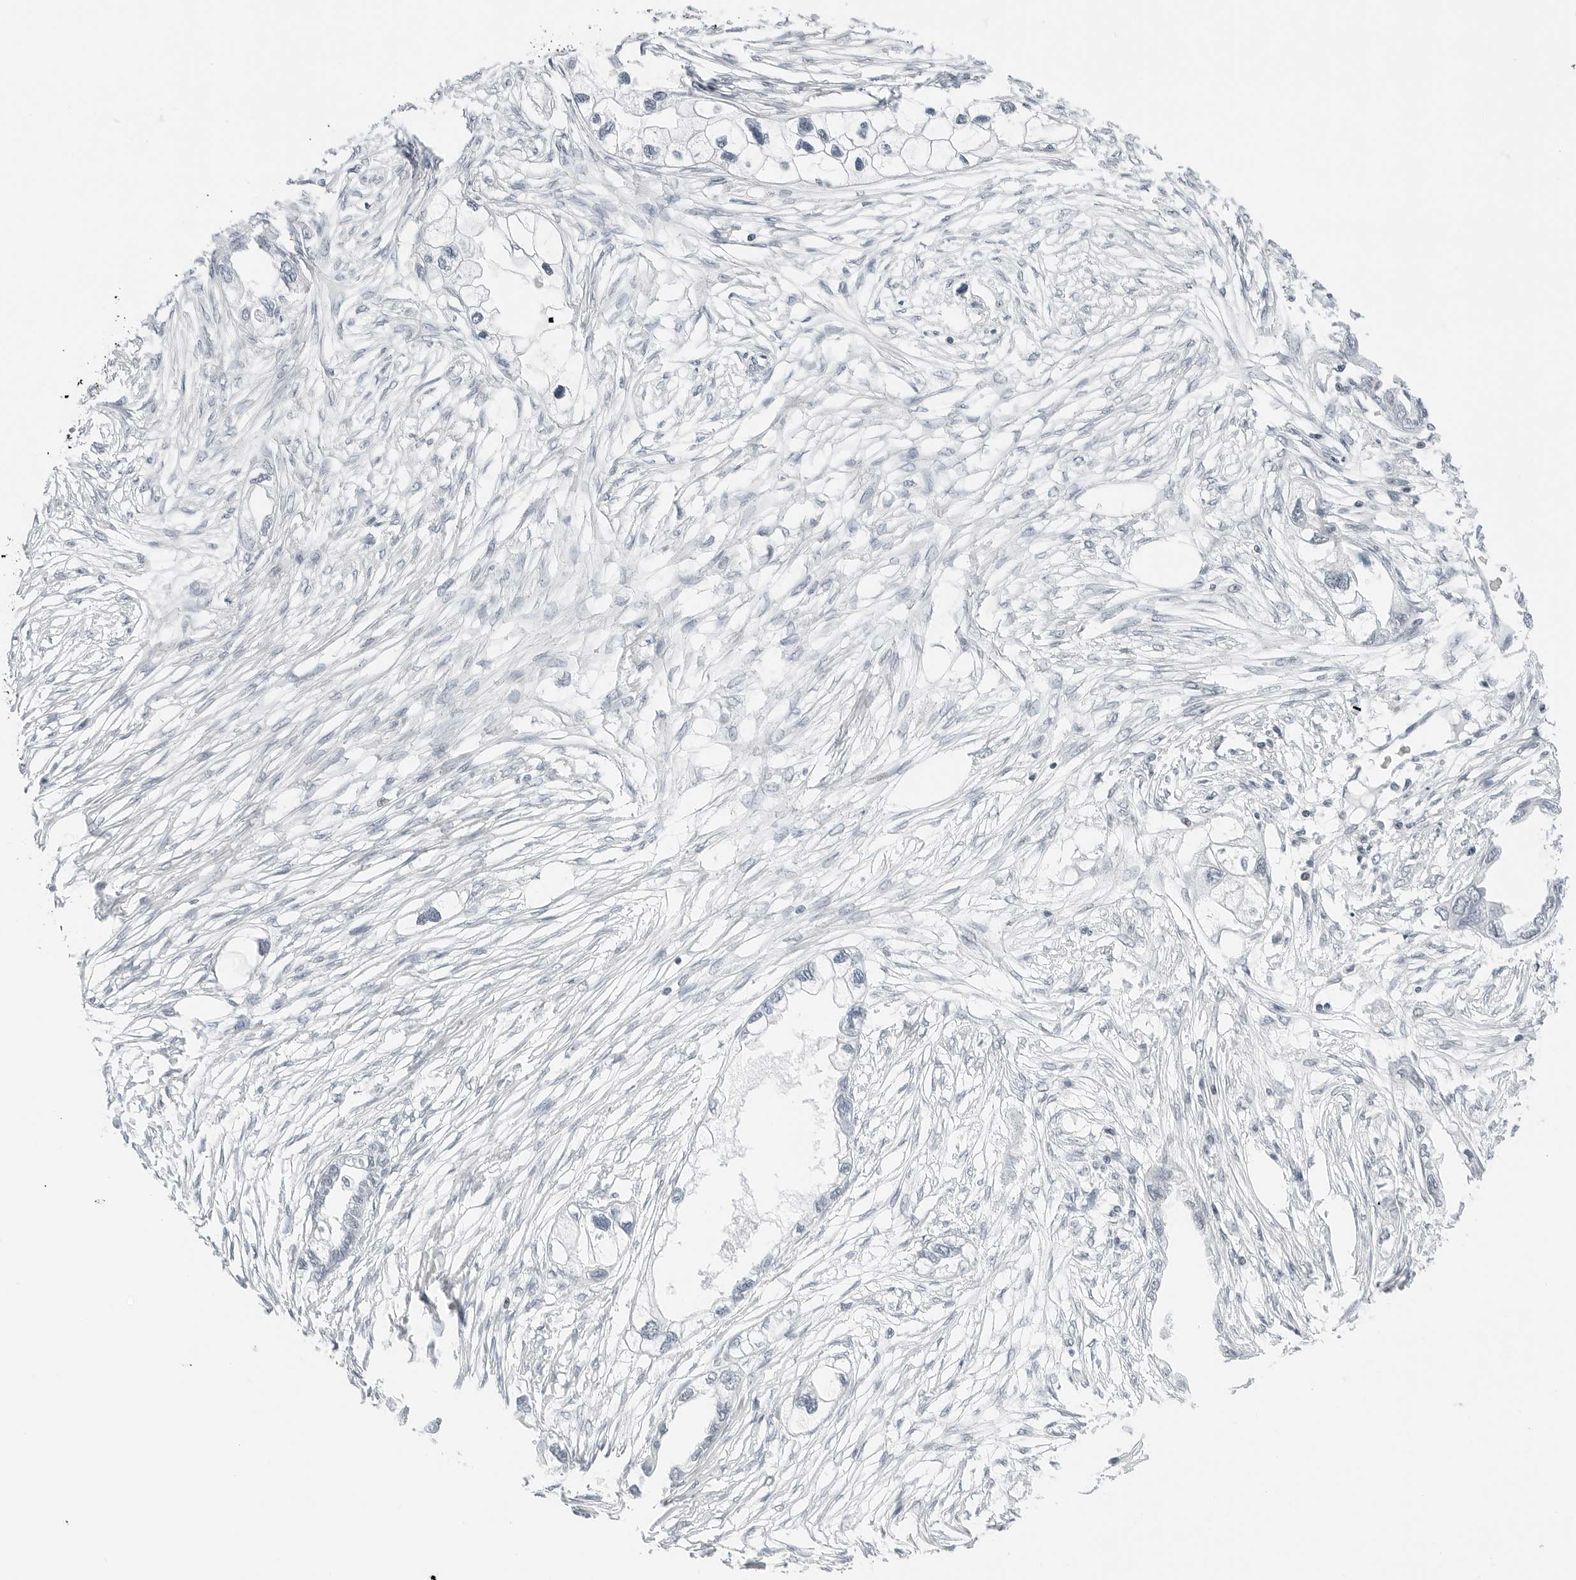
{"staining": {"intensity": "negative", "quantity": "none", "location": "none"}, "tissue": "endometrial cancer", "cell_type": "Tumor cells", "image_type": "cancer", "snomed": [{"axis": "morphology", "description": "Adenocarcinoma, NOS"}, {"axis": "morphology", "description": "Adenocarcinoma, metastatic, NOS"}, {"axis": "topography", "description": "Adipose tissue"}, {"axis": "topography", "description": "Endometrium"}], "caption": "DAB (3,3'-diaminobenzidine) immunohistochemical staining of human endometrial cancer shows no significant positivity in tumor cells.", "gene": "CRTC2", "patient": {"sex": "female", "age": 67}}